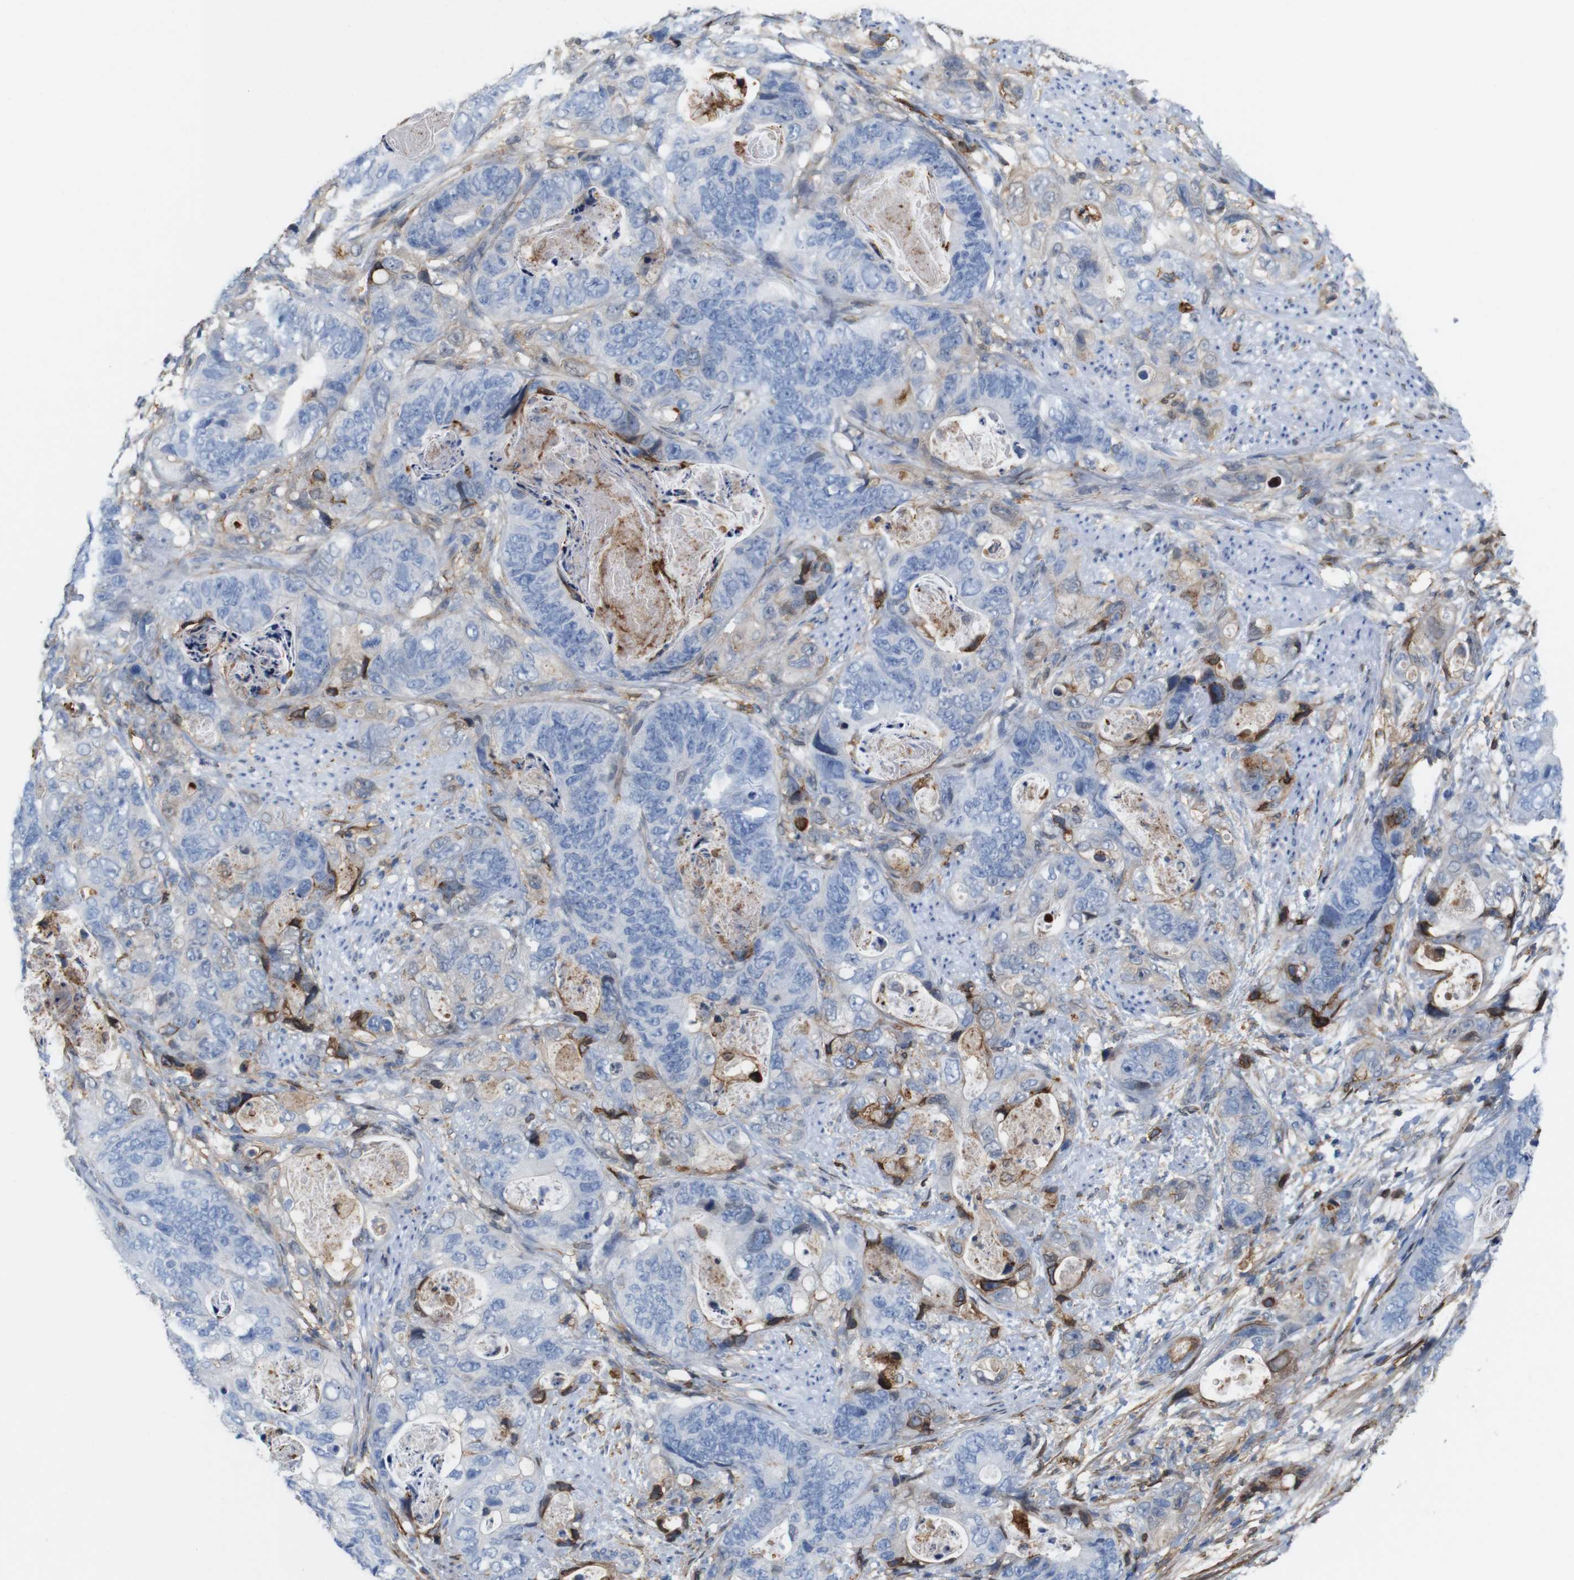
{"staining": {"intensity": "negative", "quantity": "none", "location": "none"}, "tissue": "stomach cancer", "cell_type": "Tumor cells", "image_type": "cancer", "snomed": [{"axis": "morphology", "description": "Adenocarcinoma, NOS"}, {"axis": "topography", "description": "Stomach"}], "caption": "DAB (3,3'-diaminobenzidine) immunohistochemical staining of stomach cancer reveals no significant staining in tumor cells. (DAB (3,3'-diaminobenzidine) immunohistochemistry visualized using brightfield microscopy, high magnification).", "gene": "ANXA1", "patient": {"sex": "female", "age": 89}}